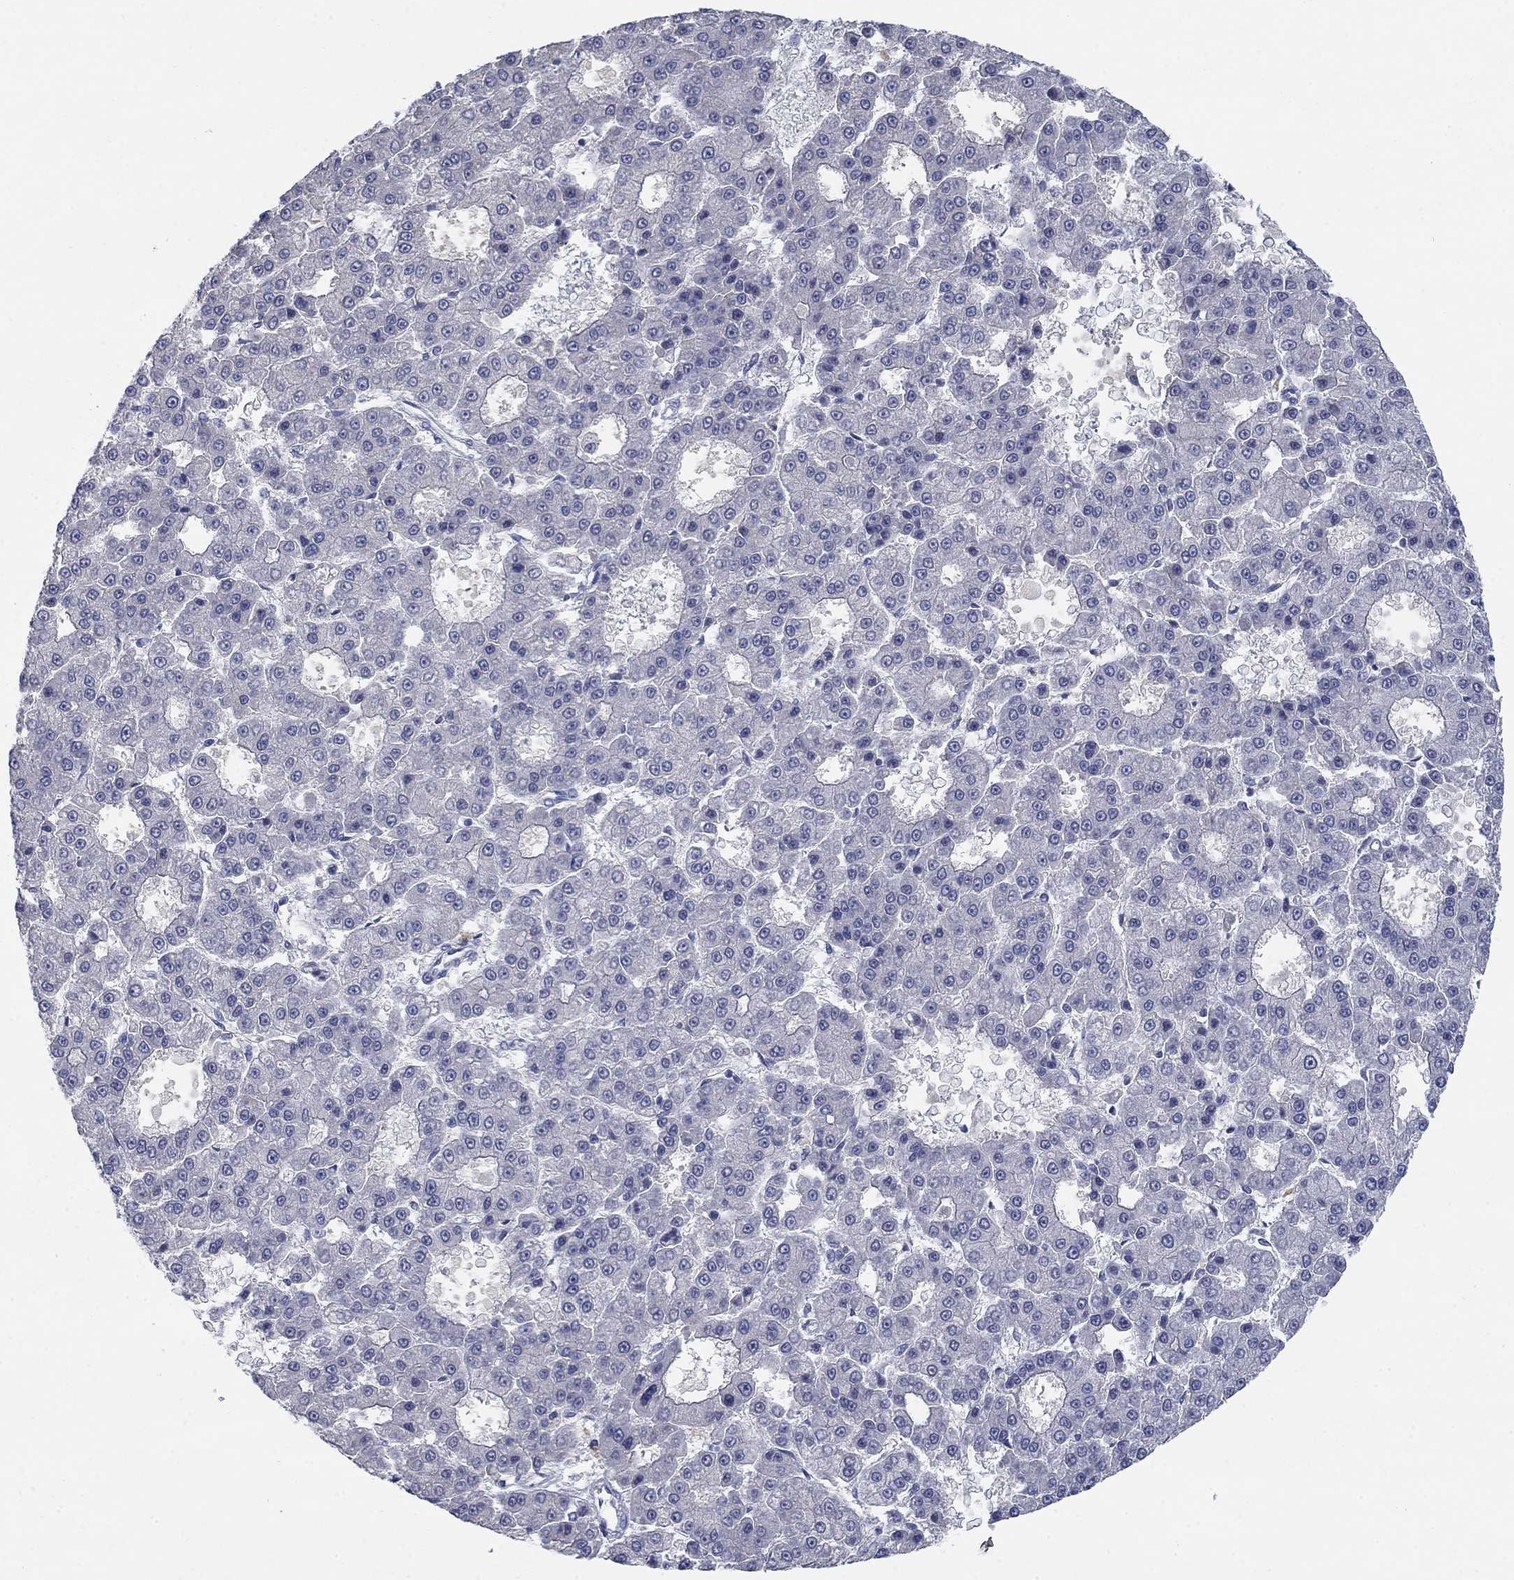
{"staining": {"intensity": "negative", "quantity": "none", "location": "none"}, "tissue": "liver cancer", "cell_type": "Tumor cells", "image_type": "cancer", "snomed": [{"axis": "morphology", "description": "Carcinoma, Hepatocellular, NOS"}, {"axis": "topography", "description": "Liver"}], "caption": "The IHC micrograph has no significant staining in tumor cells of liver cancer (hepatocellular carcinoma) tissue. Nuclei are stained in blue.", "gene": "TMEM249", "patient": {"sex": "male", "age": 70}}